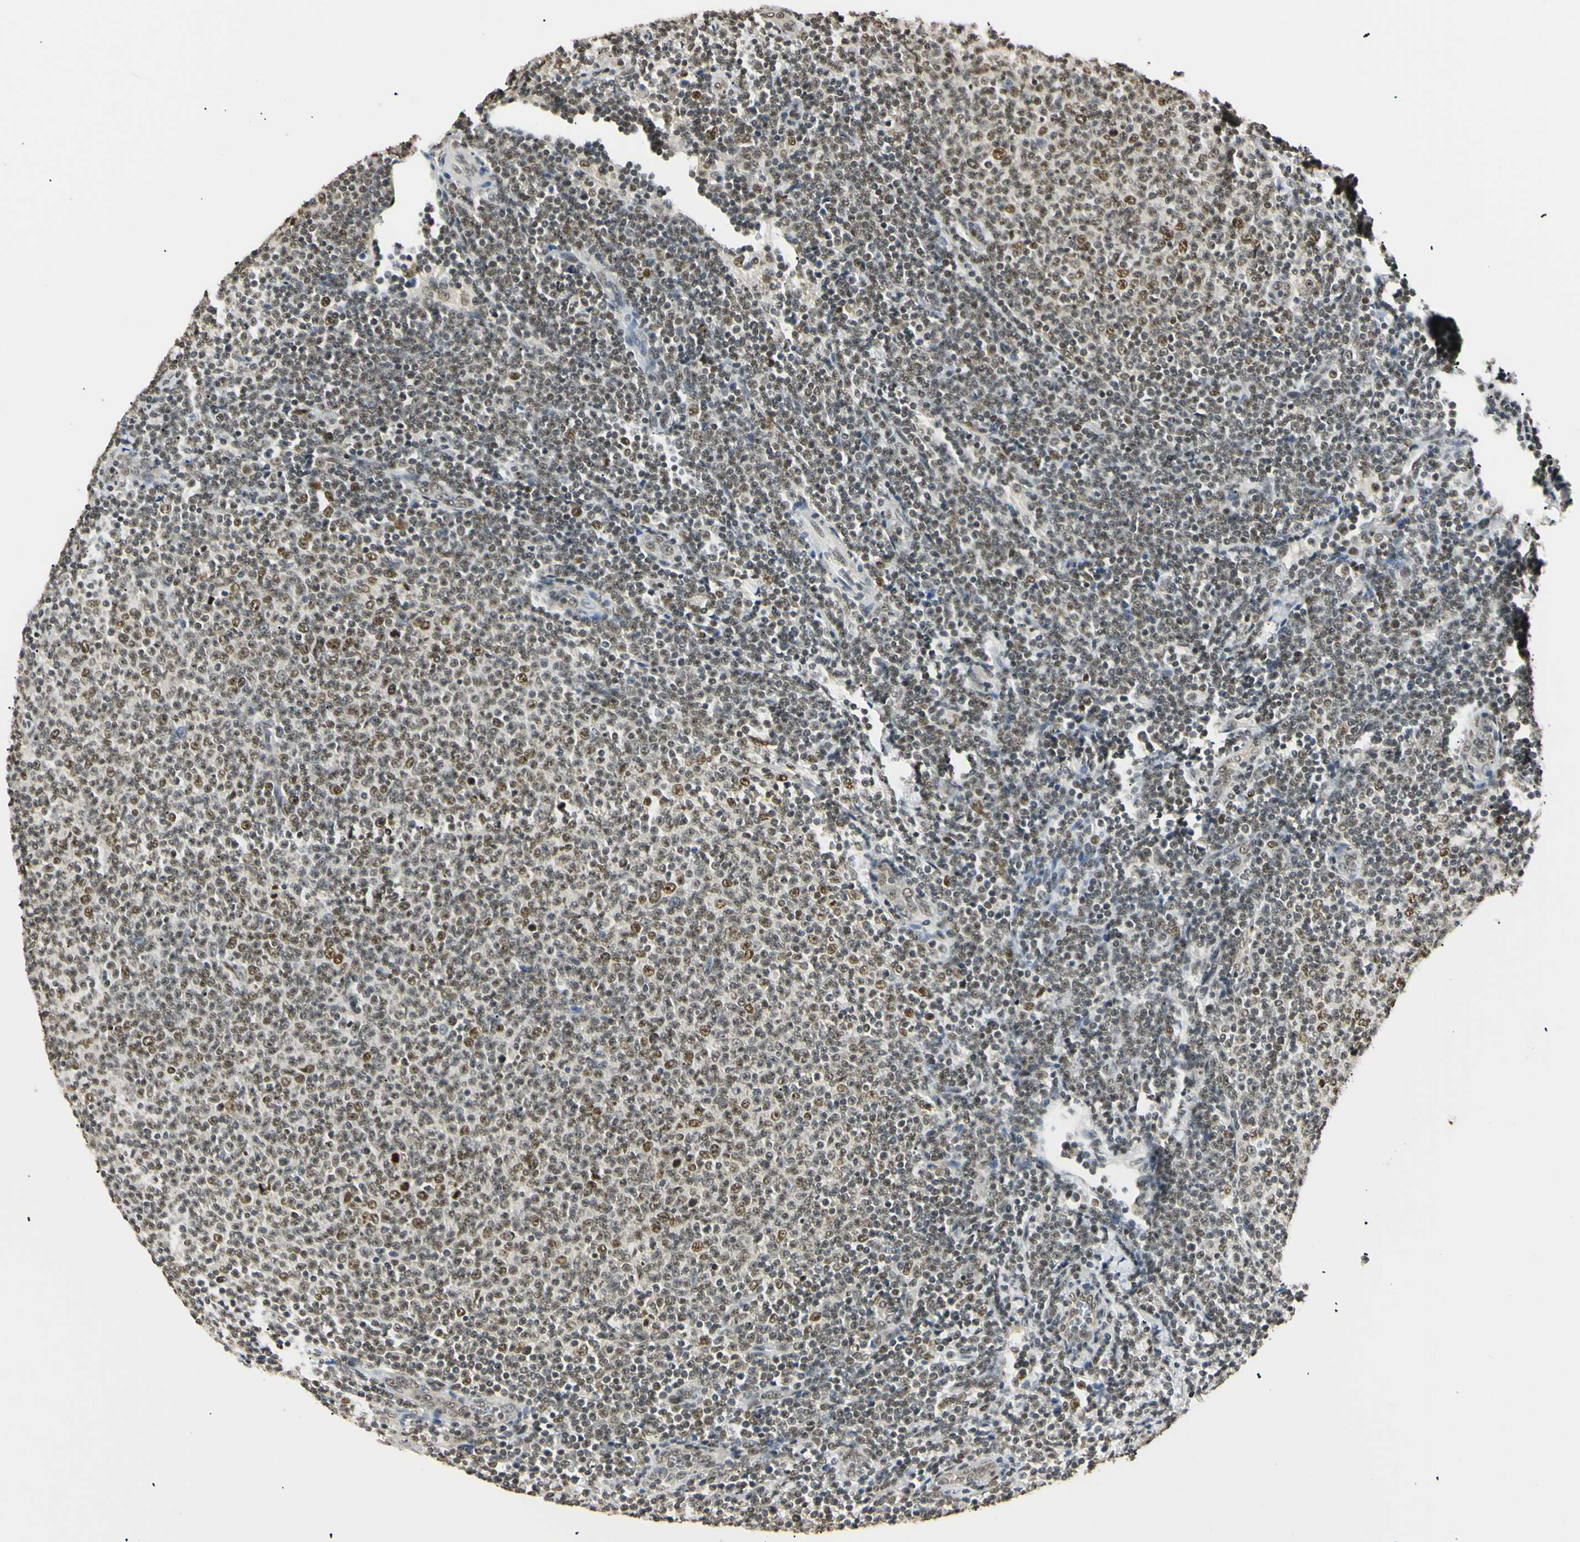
{"staining": {"intensity": "moderate", "quantity": ">75%", "location": "nuclear"}, "tissue": "lymphoma", "cell_type": "Tumor cells", "image_type": "cancer", "snomed": [{"axis": "morphology", "description": "Malignant lymphoma, non-Hodgkin's type, Low grade"}, {"axis": "topography", "description": "Lymph node"}], "caption": "A brown stain highlights moderate nuclear expression of a protein in human low-grade malignant lymphoma, non-Hodgkin's type tumor cells. The protein of interest is shown in brown color, while the nuclei are stained blue.", "gene": "SMARCA5", "patient": {"sex": "male", "age": 66}}